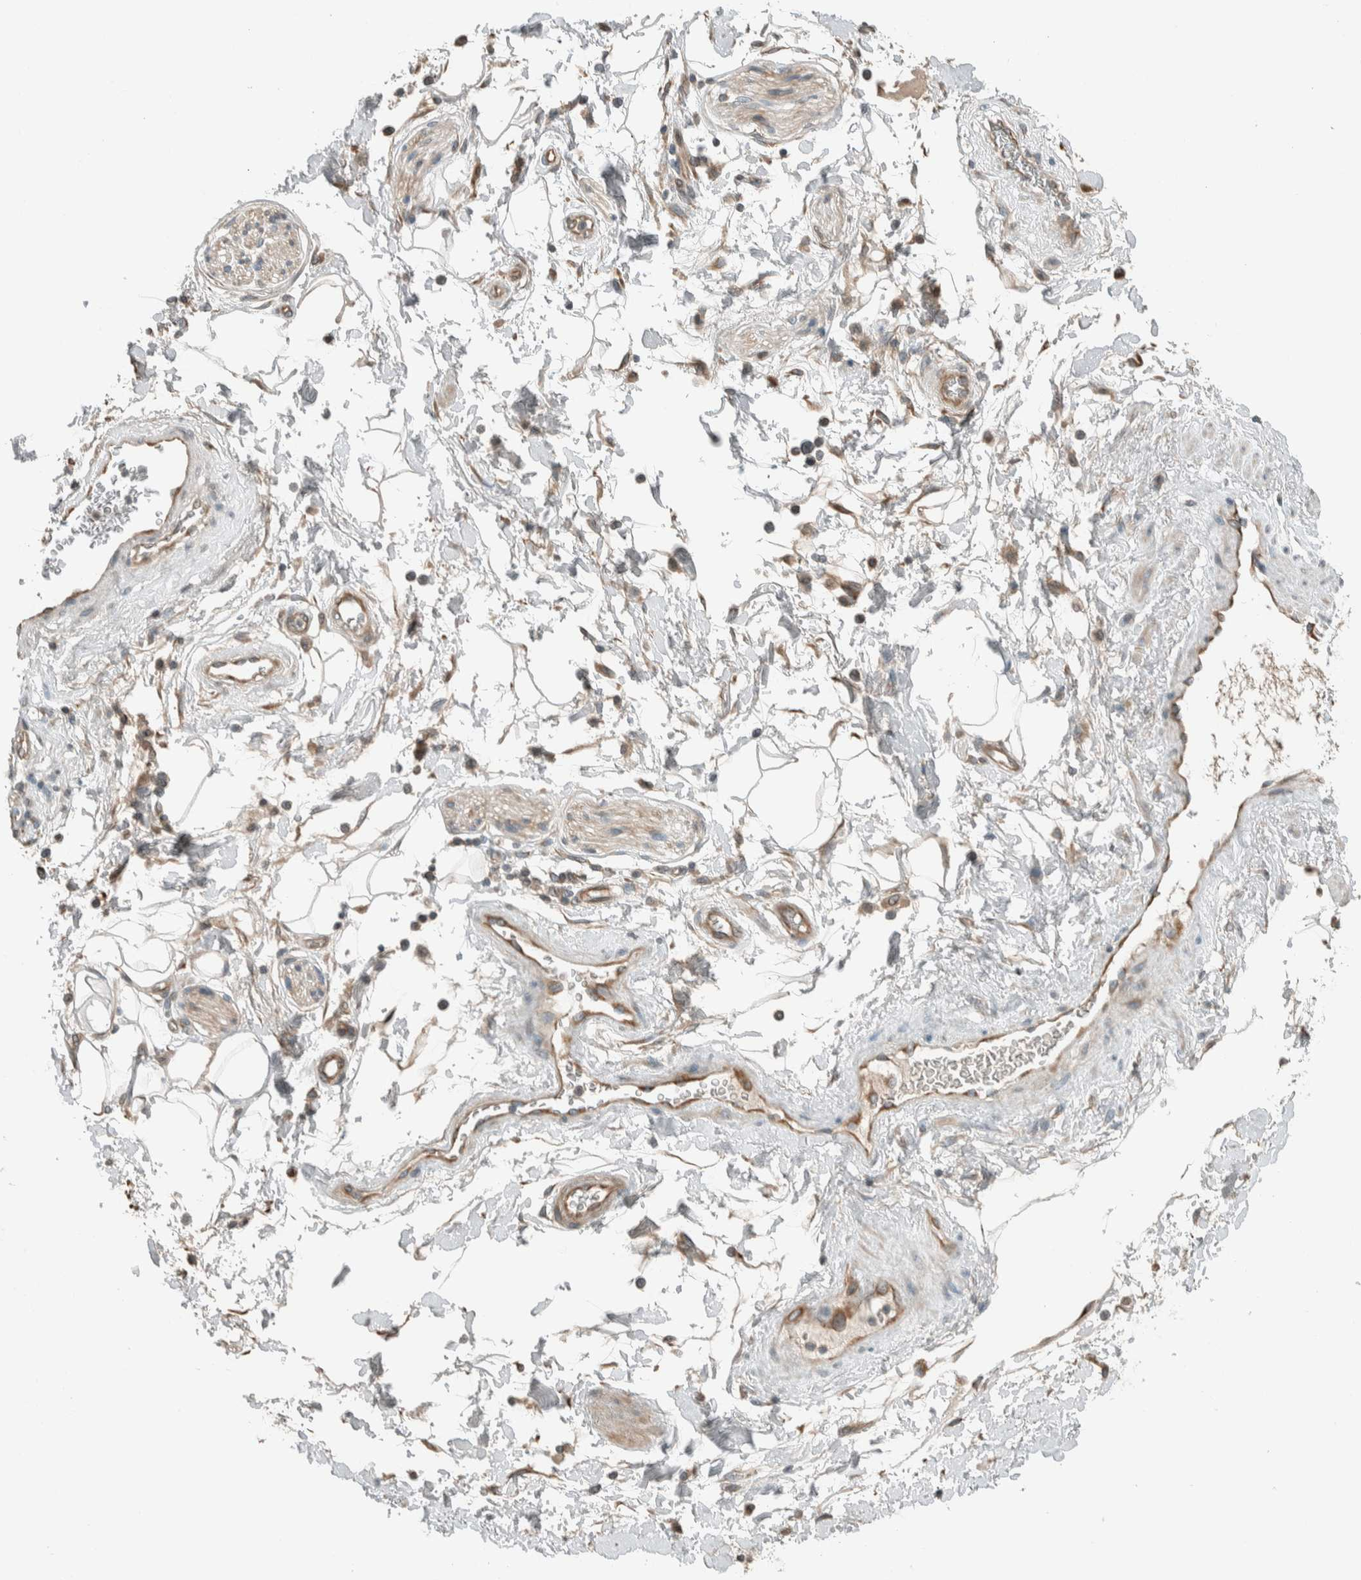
{"staining": {"intensity": "moderate", "quantity": ">75%", "location": "cytoplasmic/membranous"}, "tissue": "adipose tissue", "cell_type": "Adipocytes", "image_type": "normal", "snomed": [{"axis": "morphology", "description": "Normal tissue, NOS"}, {"axis": "topography", "description": "Soft tissue"}, {"axis": "topography", "description": "Peripheral nerve tissue"}], "caption": "IHC of normal human adipose tissue displays medium levels of moderate cytoplasmic/membranous positivity in about >75% of adipocytes. Immunohistochemistry (ihc) stains the protein of interest in brown and the nuclei are stained blue.", "gene": "SEL1L", "patient": {"sex": "female", "age": 71}}